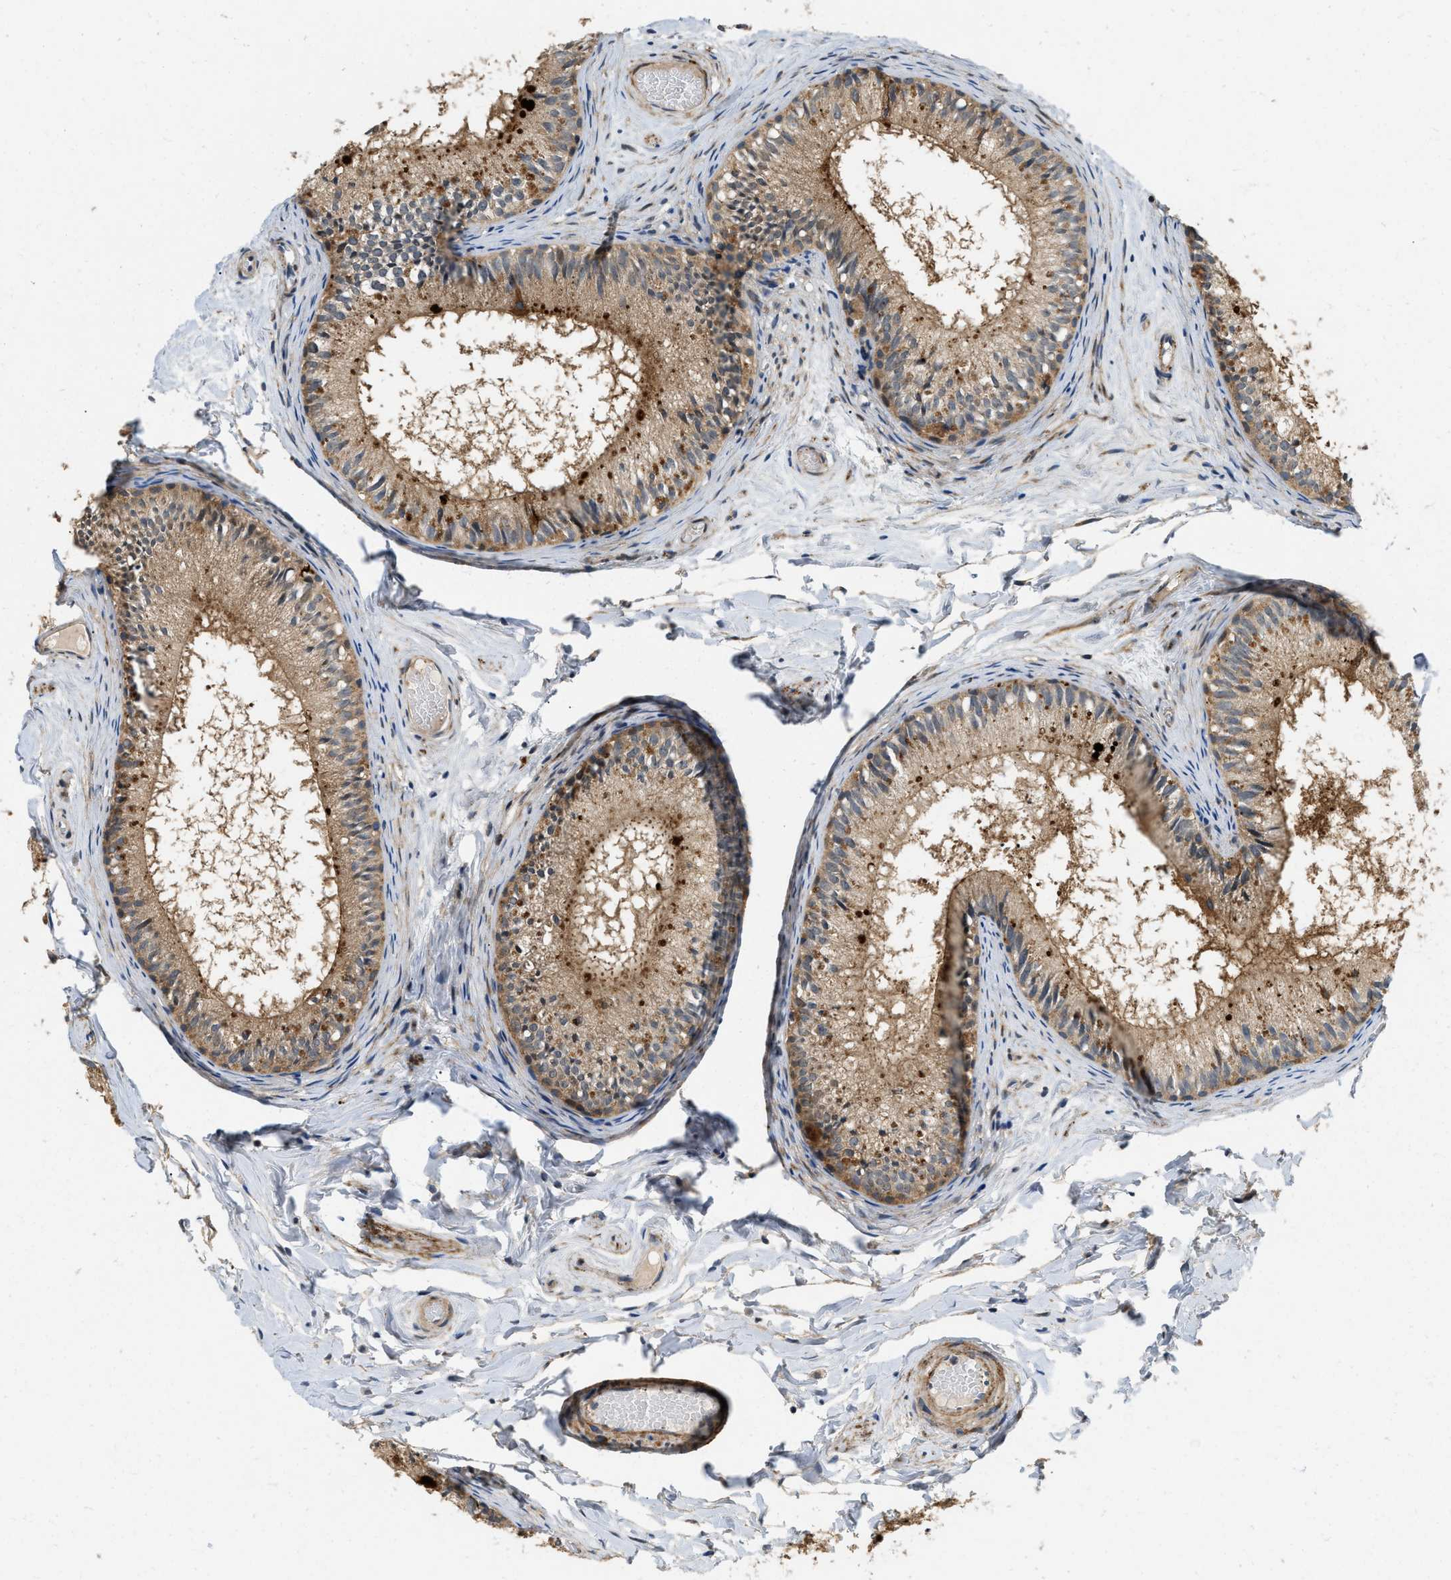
{"staining": {"intensity": "strong", "quantity": ">75%", "location": "cytoplasmic/membranous"}, "tissue": "epididymis", "cell_type": "Glandular cells", "image_type": "normal", "snomed": [{"axis": "morphology", "description": "Normal tissue, NOS"}, {"axis": "topography", "description": "Epididymis"}], "caption": "This is an image of immunohistochemistry staining of normal epididymis, which shows strong staining in the cytoplasmic/membranous of glandular cells.", "gene": "ZNF599", "patient": {"sex": "male", "age": 46}}